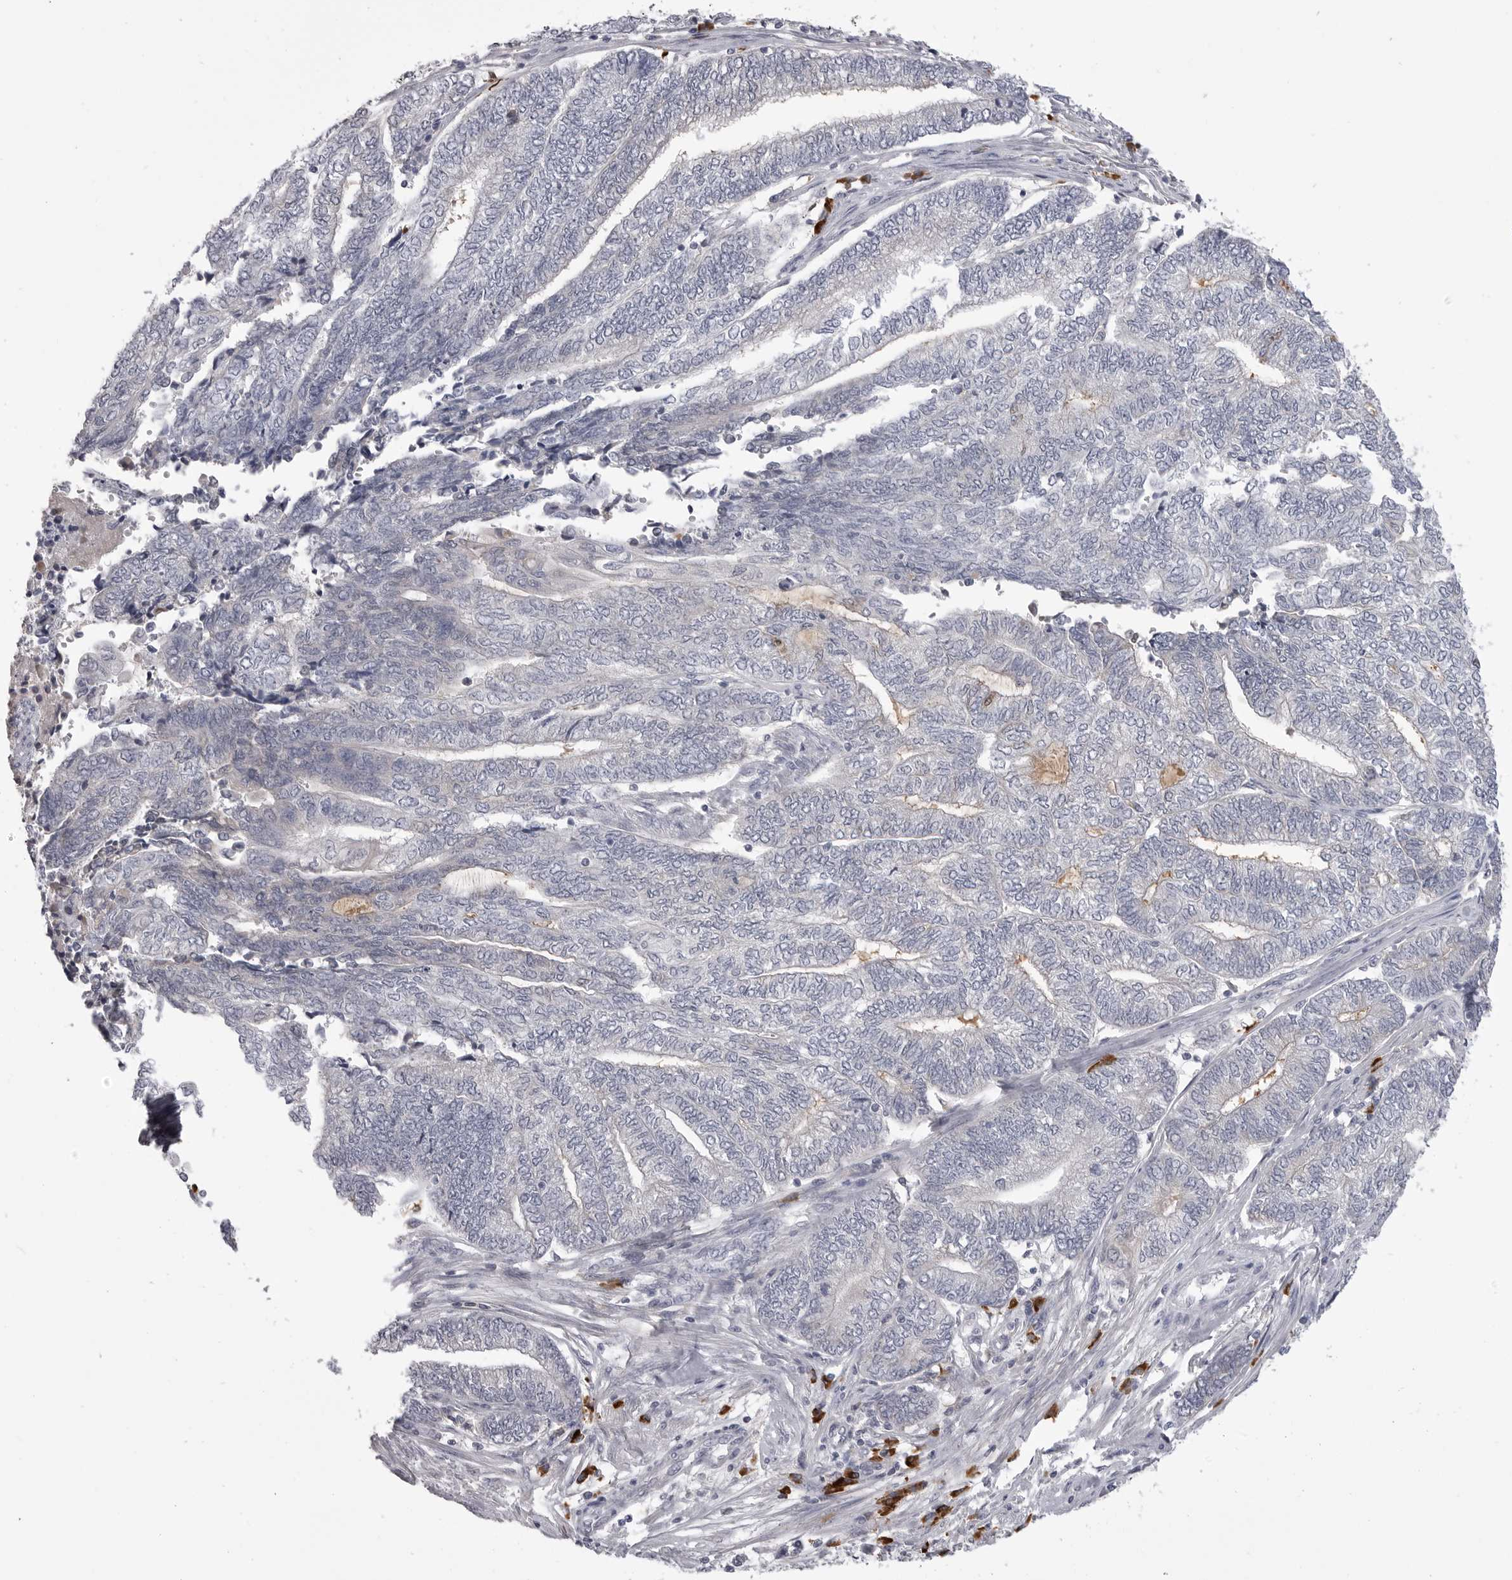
{"staining": {"intensity": "negative", "quantity": "none", "location": "none"}, "tissue": "endometrial cancer", "cell_type": "Tumor cells", "image_type": "cancer", "snomed": [{"axis": "morphology", "description": "Adenocarcinoma, NOS"}, {"axis": "topography", "description": "Uterus"}, {"axis": "topography", "description": "Endometrium"}], "caption": "Tumor cells show no significant expression in endometrial cancer (adenocarcinoma).", "gene": "FKBP2", "patient": {"sex": "female", "age": 70}}